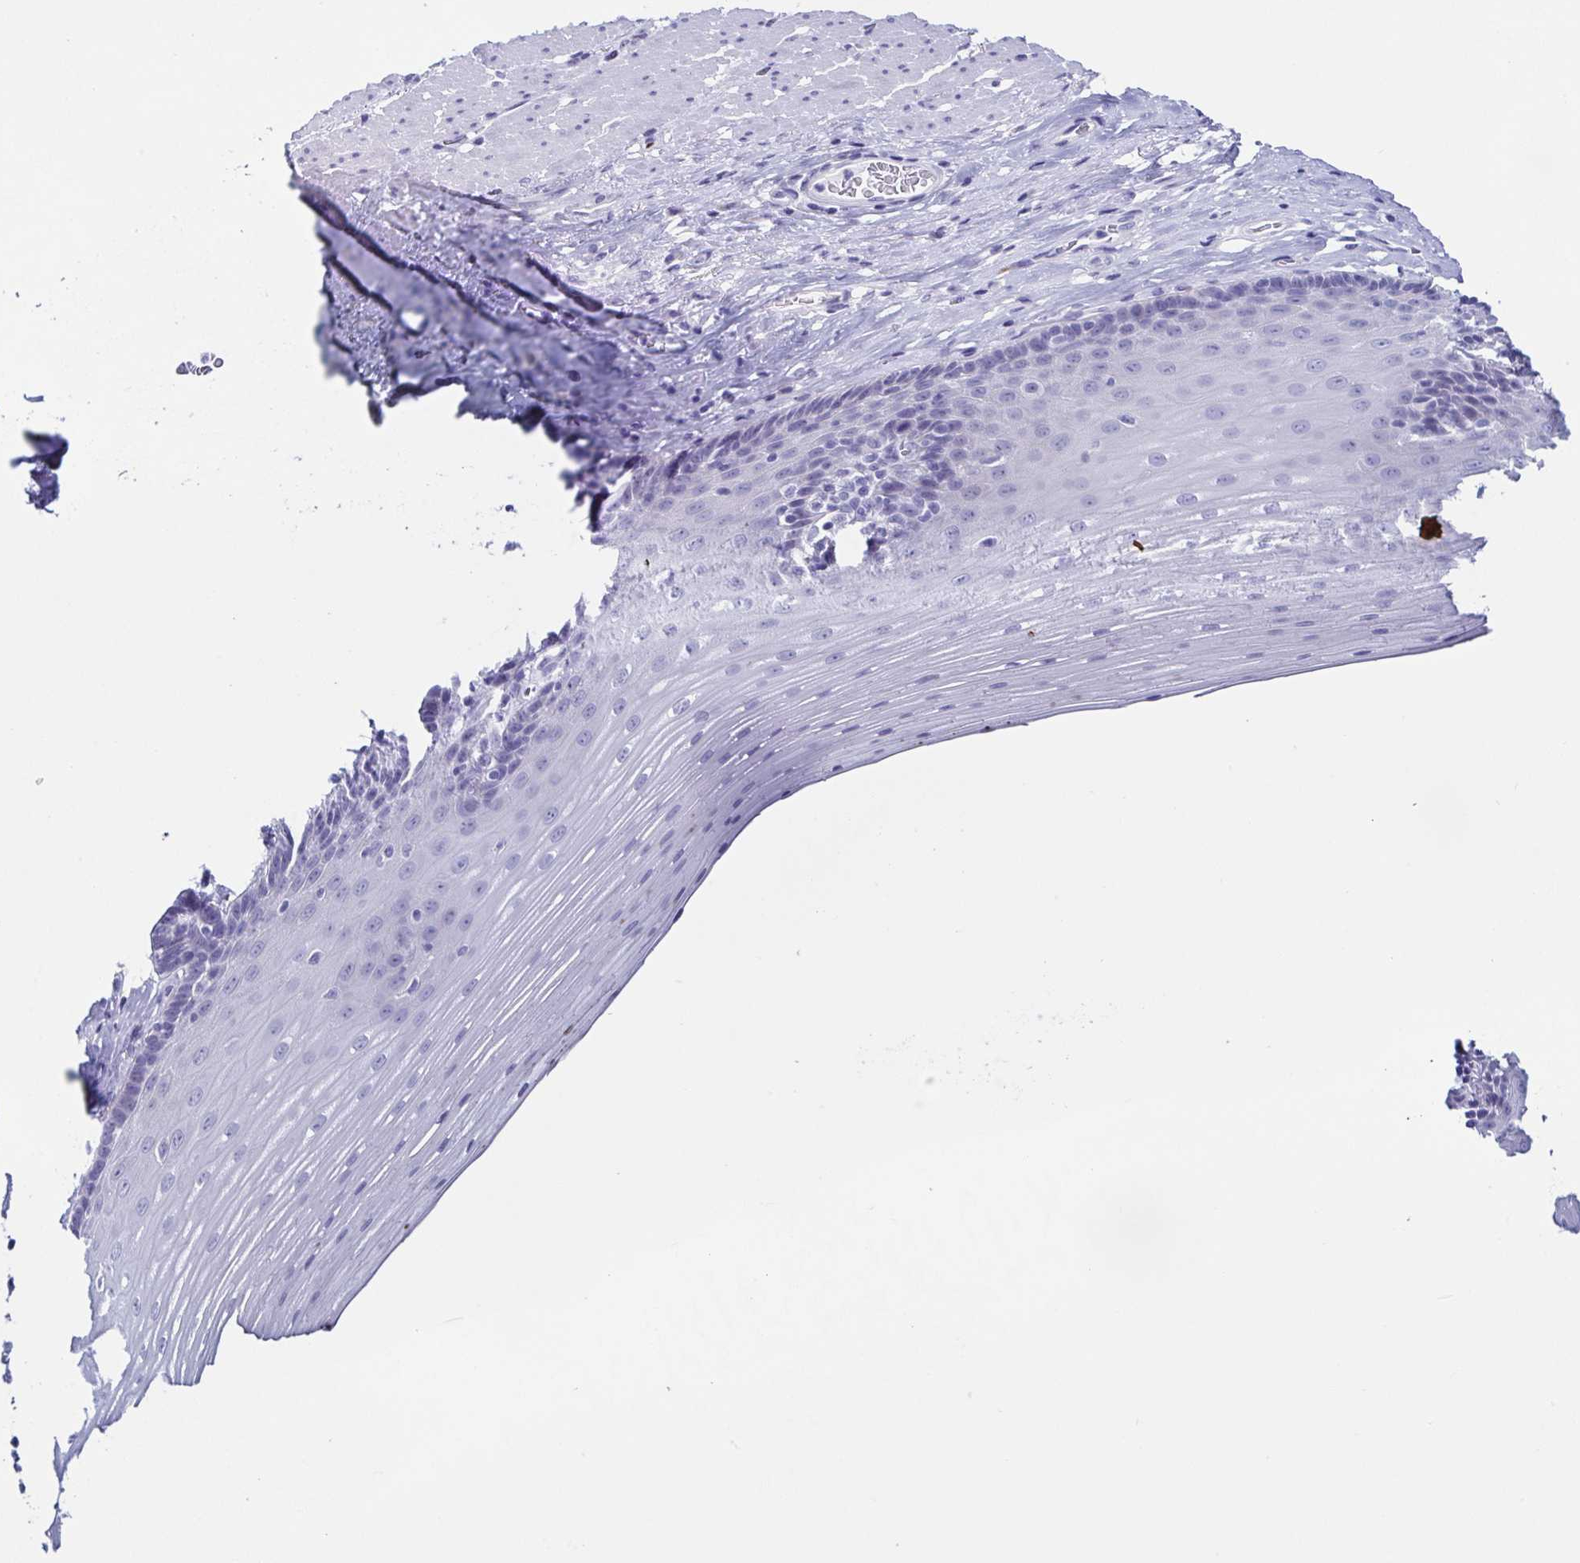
{"staining": {"intensity": "negative", "quantity": "none", "location": "none"}, "tissue": "esophagus", "cell_type": "Squamous epithelial cells", "image_type": "normal", "snomed": [{"axis": "morphology", "description": "Normal tissue, NOS"}, {"axis": "topography", "description": "Esophagus"}], "caption": "DAB immunohistochemical staining of benign human esophagus reveals no significant expression in squamous epithelial cells.", "gene": "TNNT2", "patient": {"sex": "male", "age": 62}}